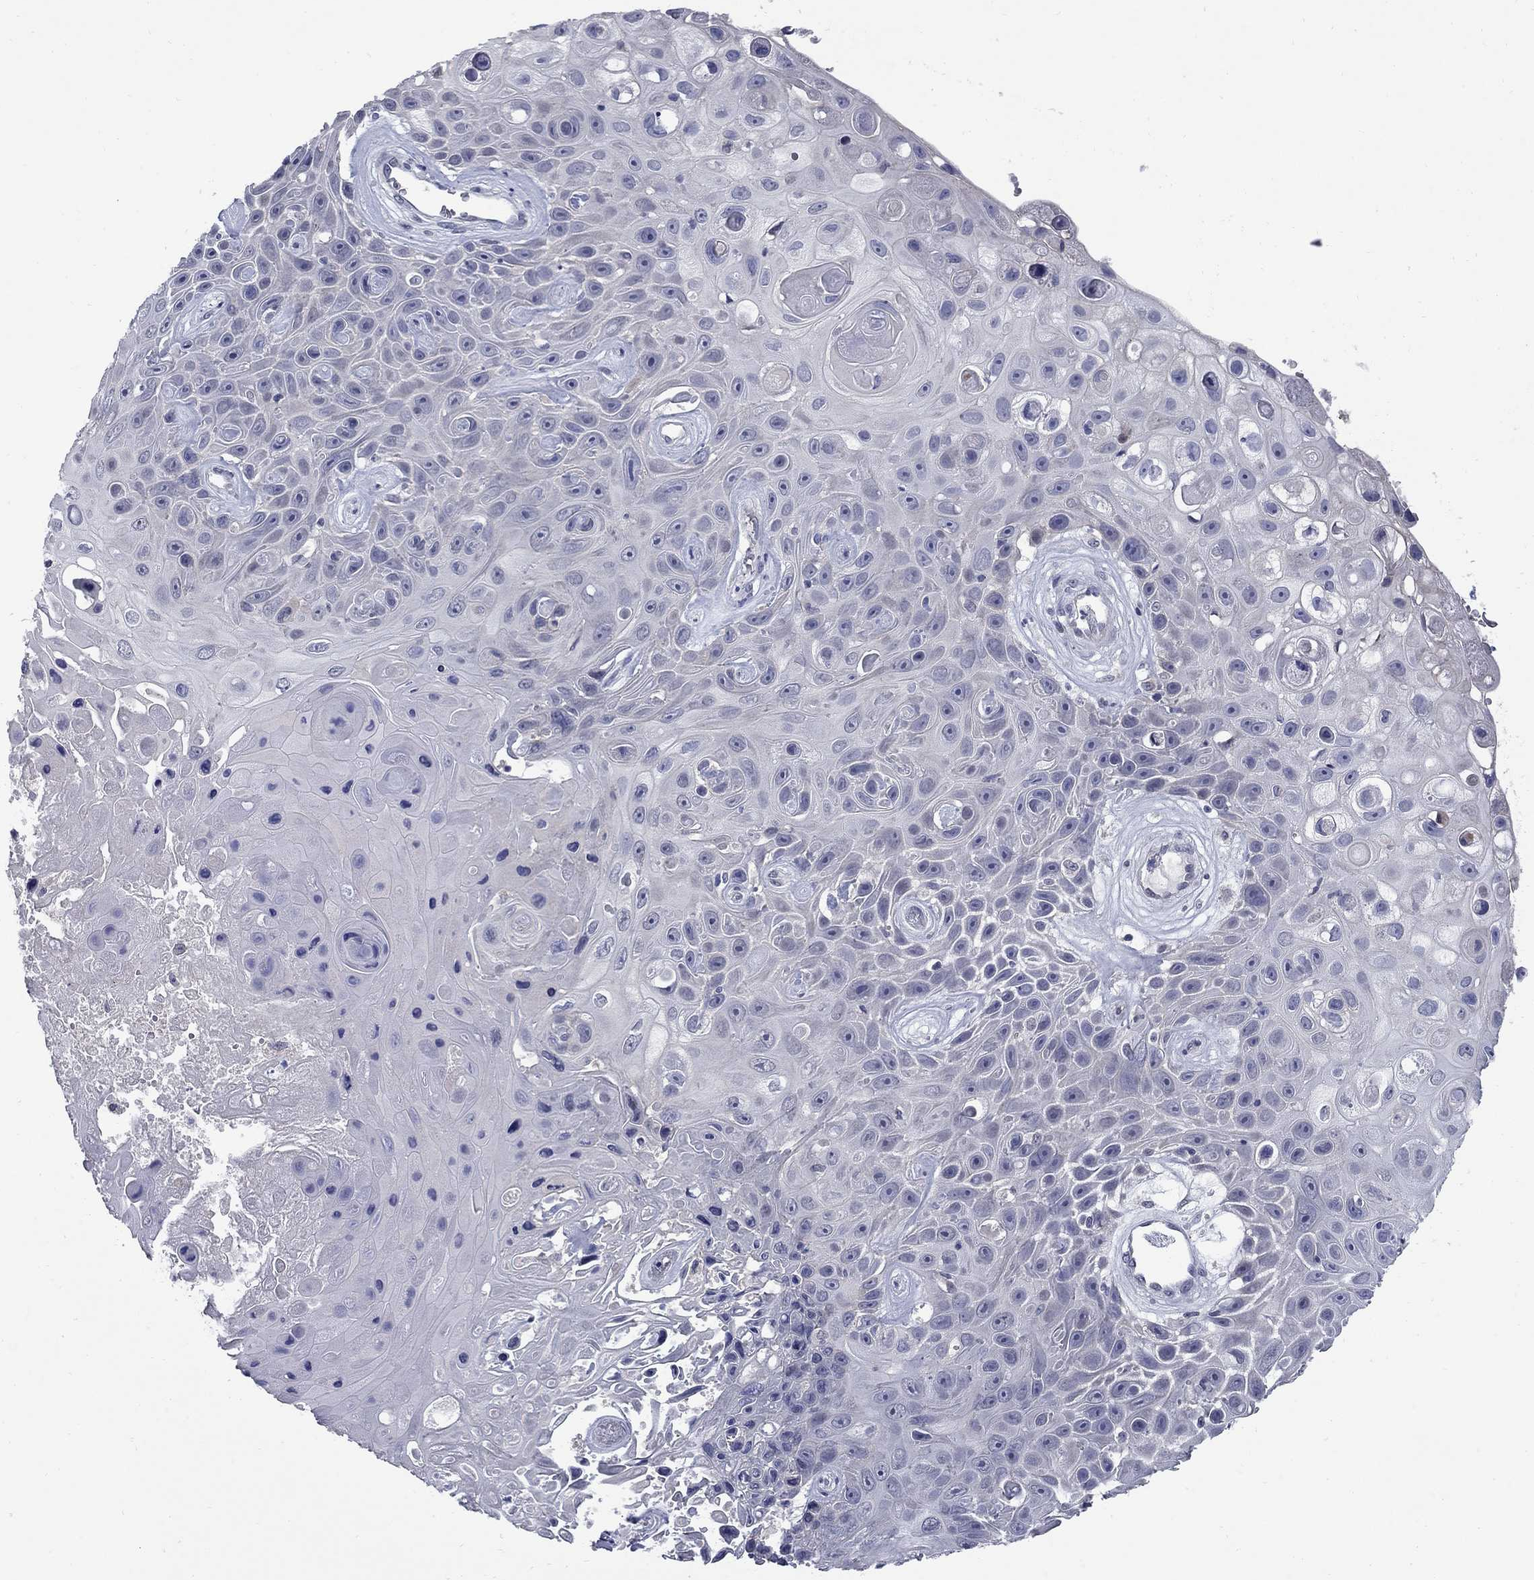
{"staining": {"intensity": "negative", "quantity": "none", "location": "none"}, "tissue": "skin cancer", "cell_type": "Tumor cells", "image_type": "cancer", "snomed": [{"axis": "morphology", "description": "Squamous cell carcinoma, NOS"}, {"axis": "topography", "description": "Skin"}], "caption": "A histopathology image of skin squamous cell carcinoma stained for a protein reveals no brown staining in tumor cells. (DAB IHC, high magnification).", "gene": "HTR4", "patient": {"sex": "male", "age": 82}}